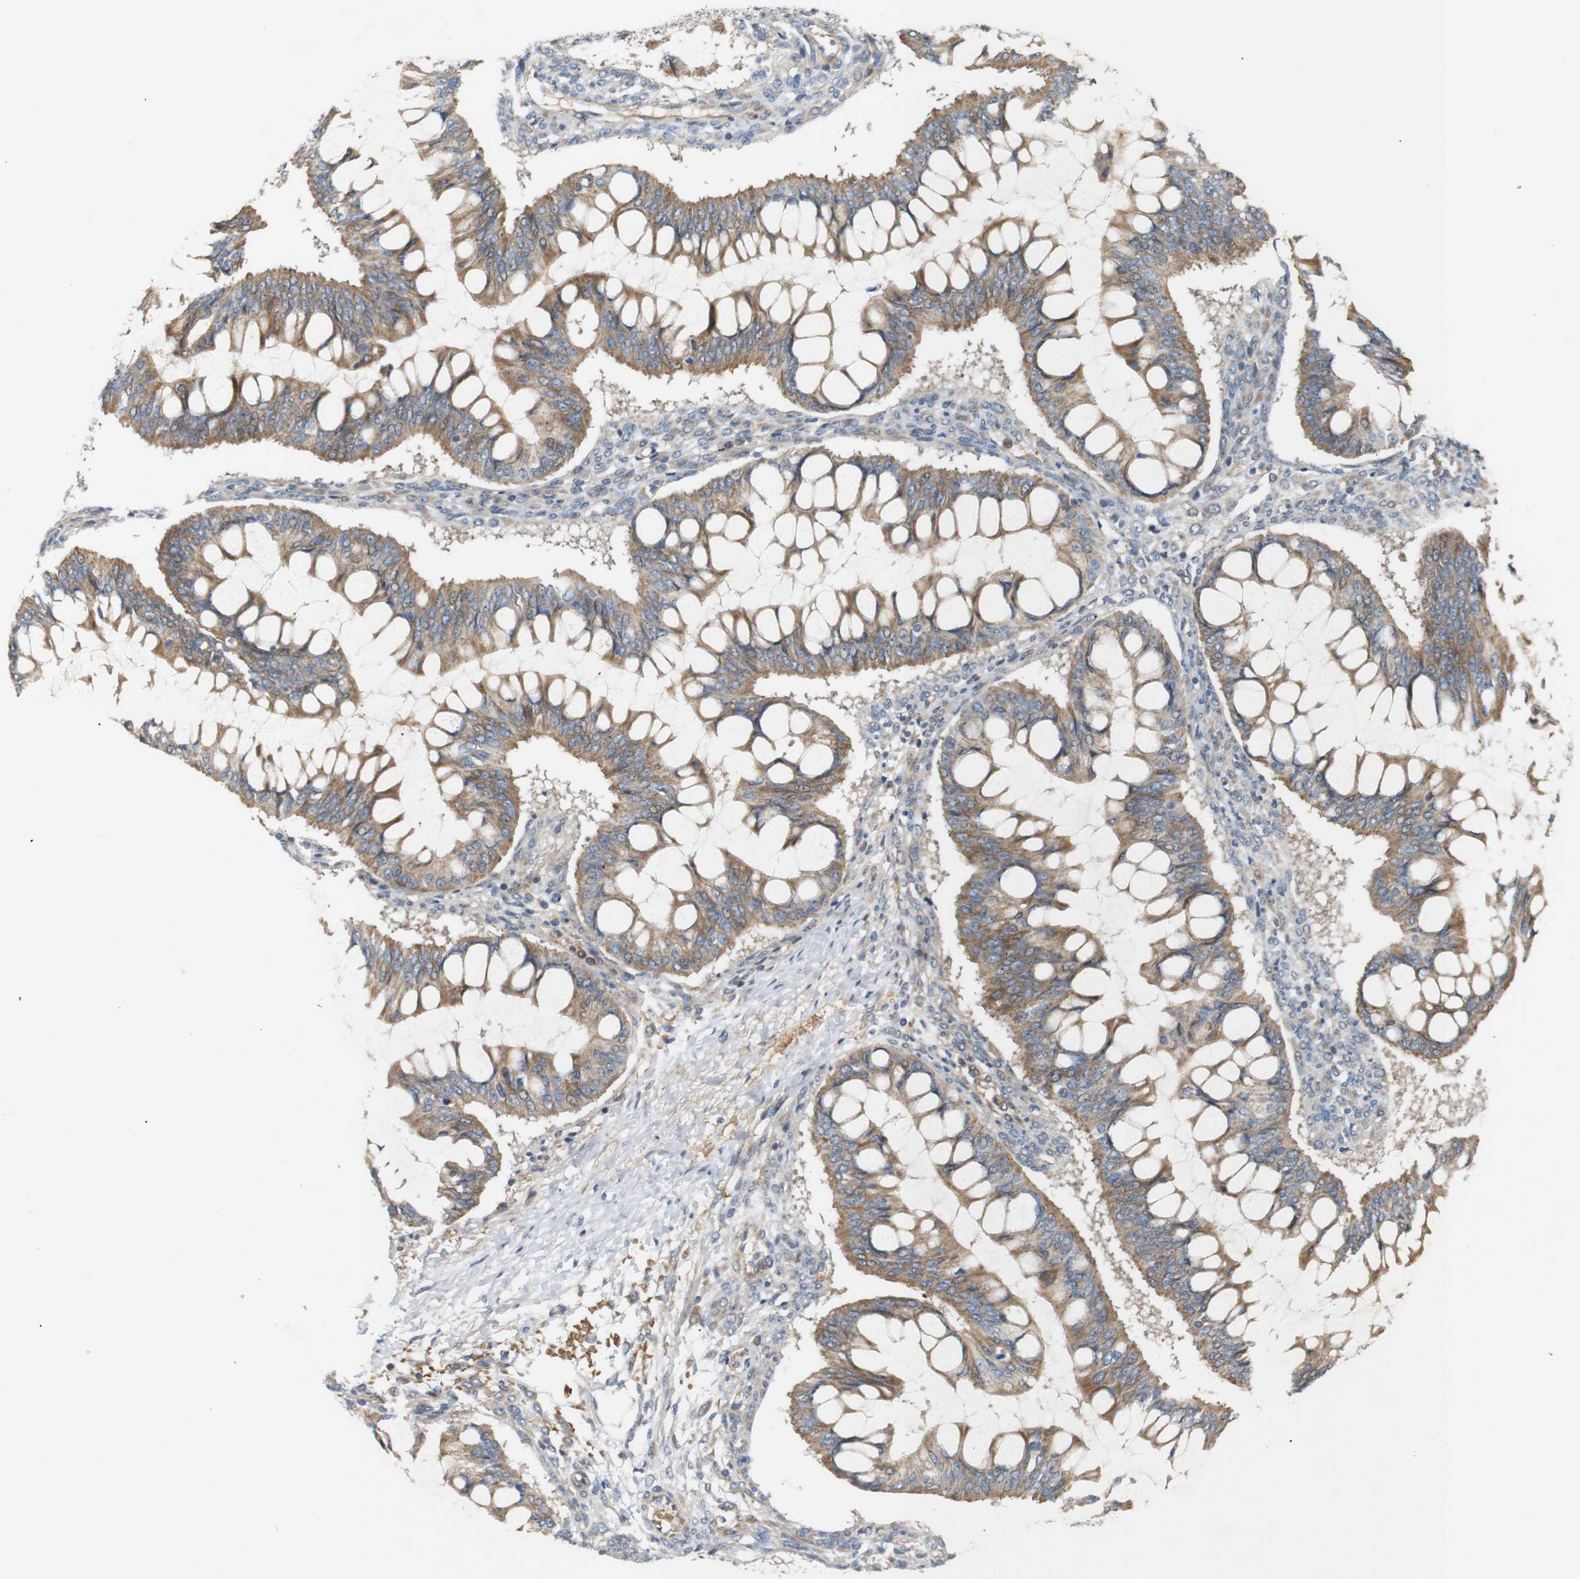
{"staining": {"intensity": "moderate", "quantity": ">75%", "location": "cytoplasmic/membranous"}, "tissue": "ovarian cancer", "cell_type": "Tumor cells", "image_type": "cancer", "snomed": [{"axis": "morphology", "description": "Cystadenocarcinoma, mucinous, NOS"}, {"axis": "topography", "description": "Ovary"}], "caption": "Ovarian mucinous cystadenocarcinoma stained with a protein marker reveals moderate staining in tumor cells.", "gene": "RPTOR", "patient": {"sex": "female", "age": 73}}